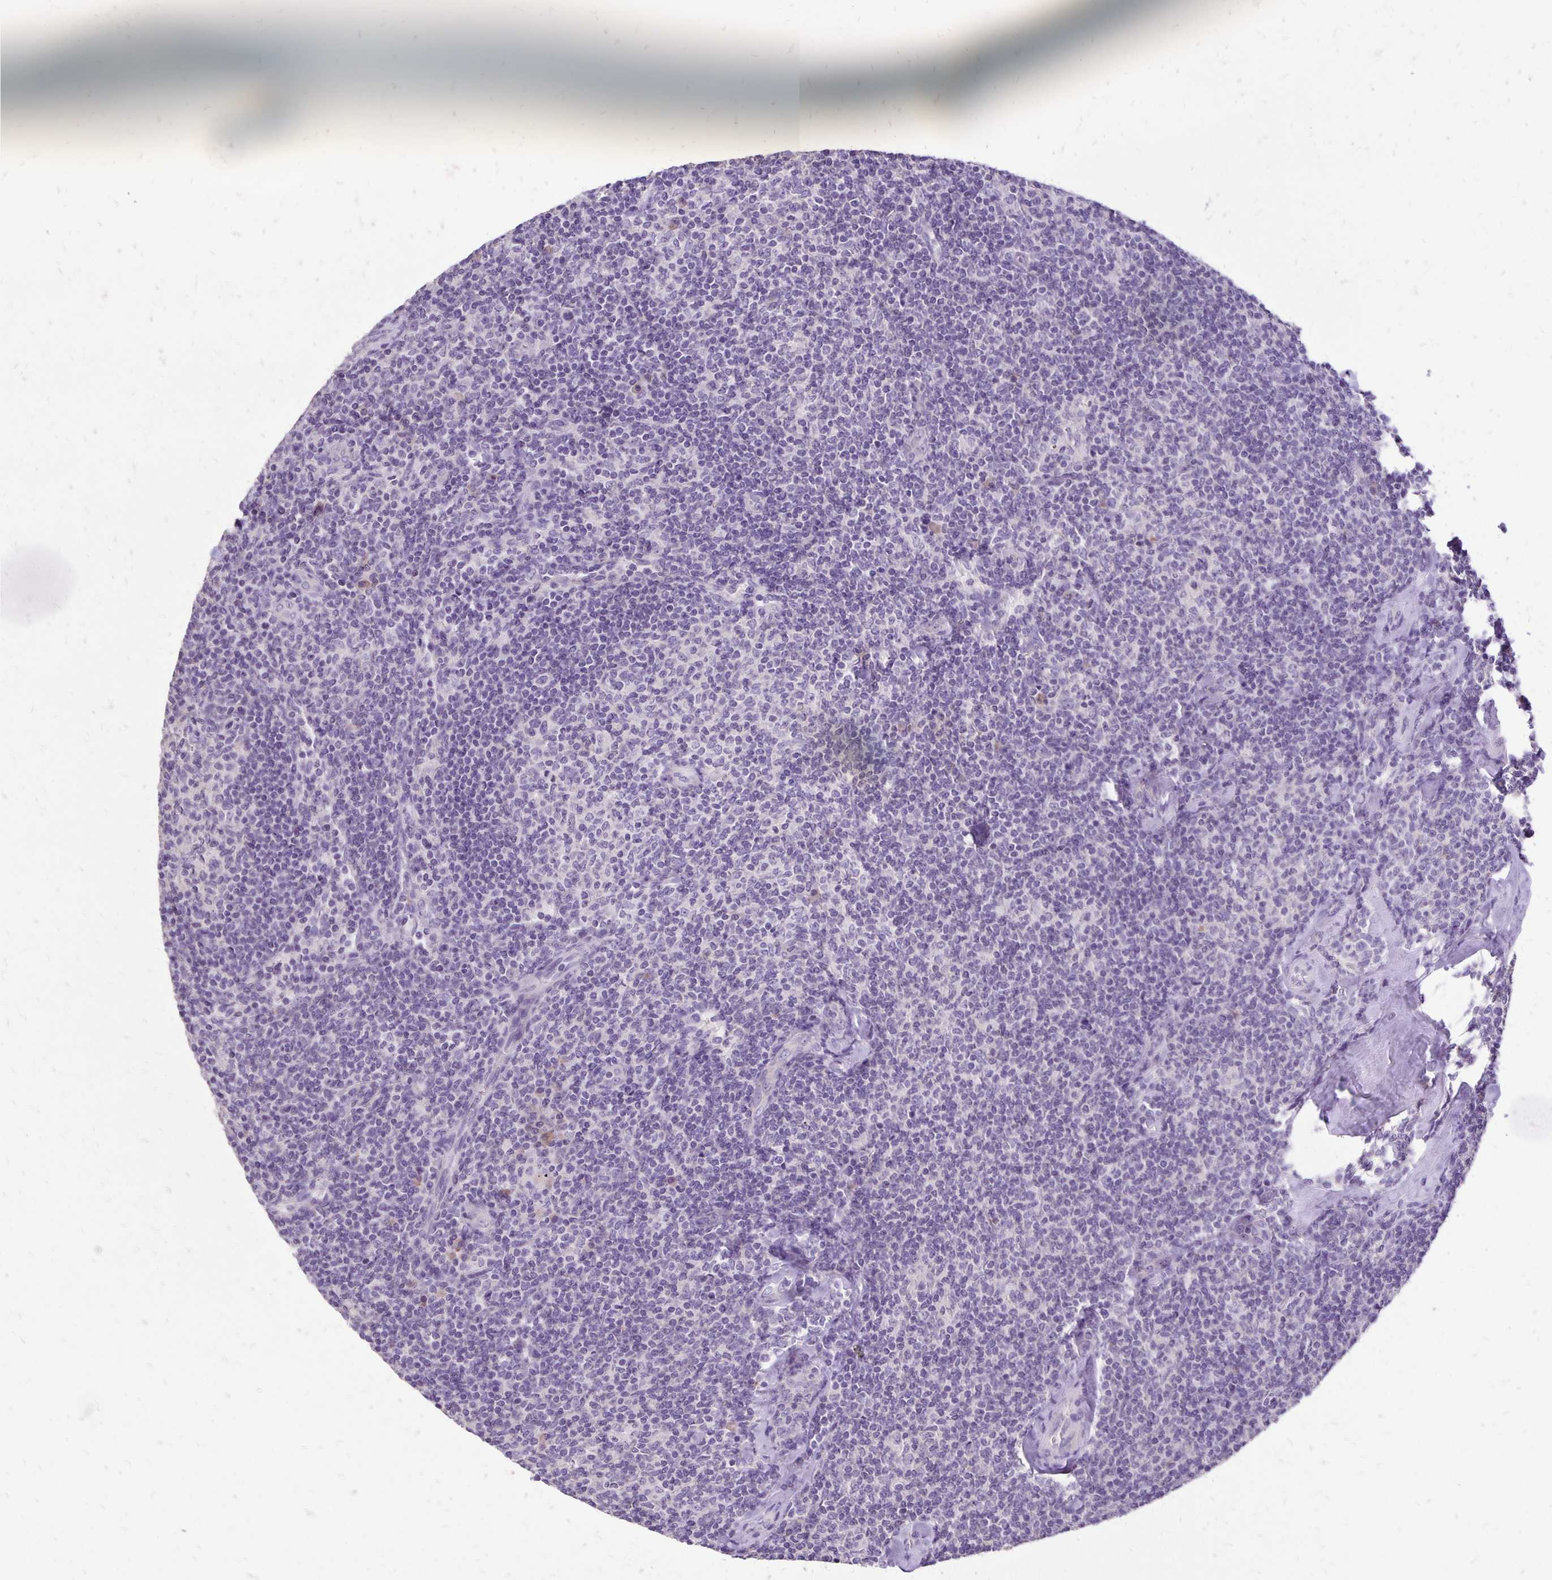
{"staining": {"intensity": "negative", "quantity": "none", "location": "none"}, "tissue": "lymphoma", "cell_type": "Tumor cells", "image_type": "cancer", "snomed": [{"axis": "morphology", "description": "Malignant lymphoma, non-Hodgkin's type, Low grade"}, {"axis": "topography", "description": "Lymph node"}], "caption": "This is an IHC photomicrograph of malignant lymphoma, non-Hodgkin's type (low-grade). There is no staining in tumor cells.", "gene": "ANKRD45", "patient": {"sex": "female", "age": 56}}